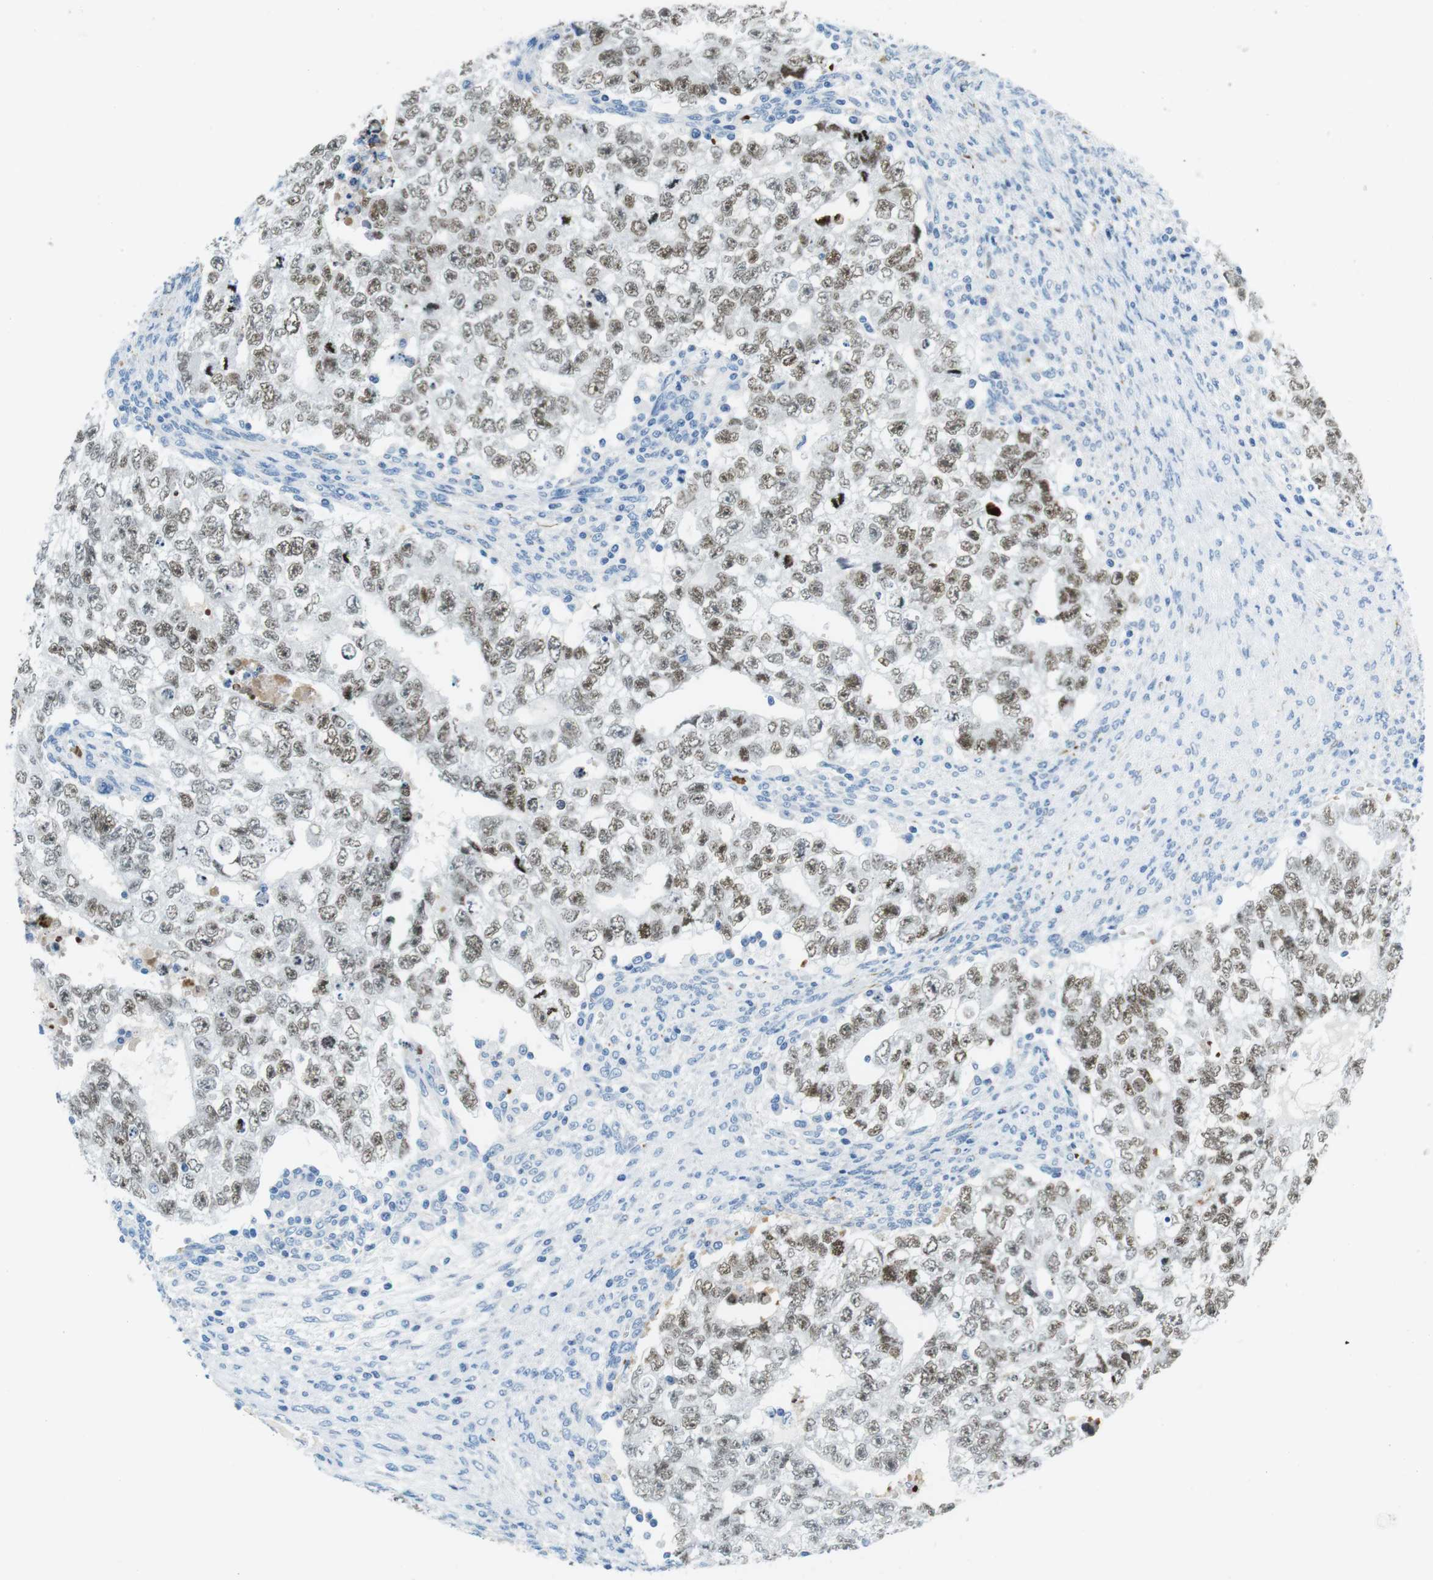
{"staining": {"intensity": "moderate", "quantity": ">75%", "location": "nuclear"}, "tissue": "testis cancer", "cell_type": "Tumor cells", "image_type": "cancer", "snomed": [{"axis": "morphology", "description": "Seminoma, NOS"}, {"axis": "morphology", "description": "Carcinoma, Embryonal, NOS"}, {"axis": "topography", "description": "Testis"}], "caption": "Testis cancer stained with a brown dye demonstrates moderate nuclear positive expression in approximately >75% of tumor cells.", "gene": "TFAP2C", "patient": {"sex": "male", "age": 38}}